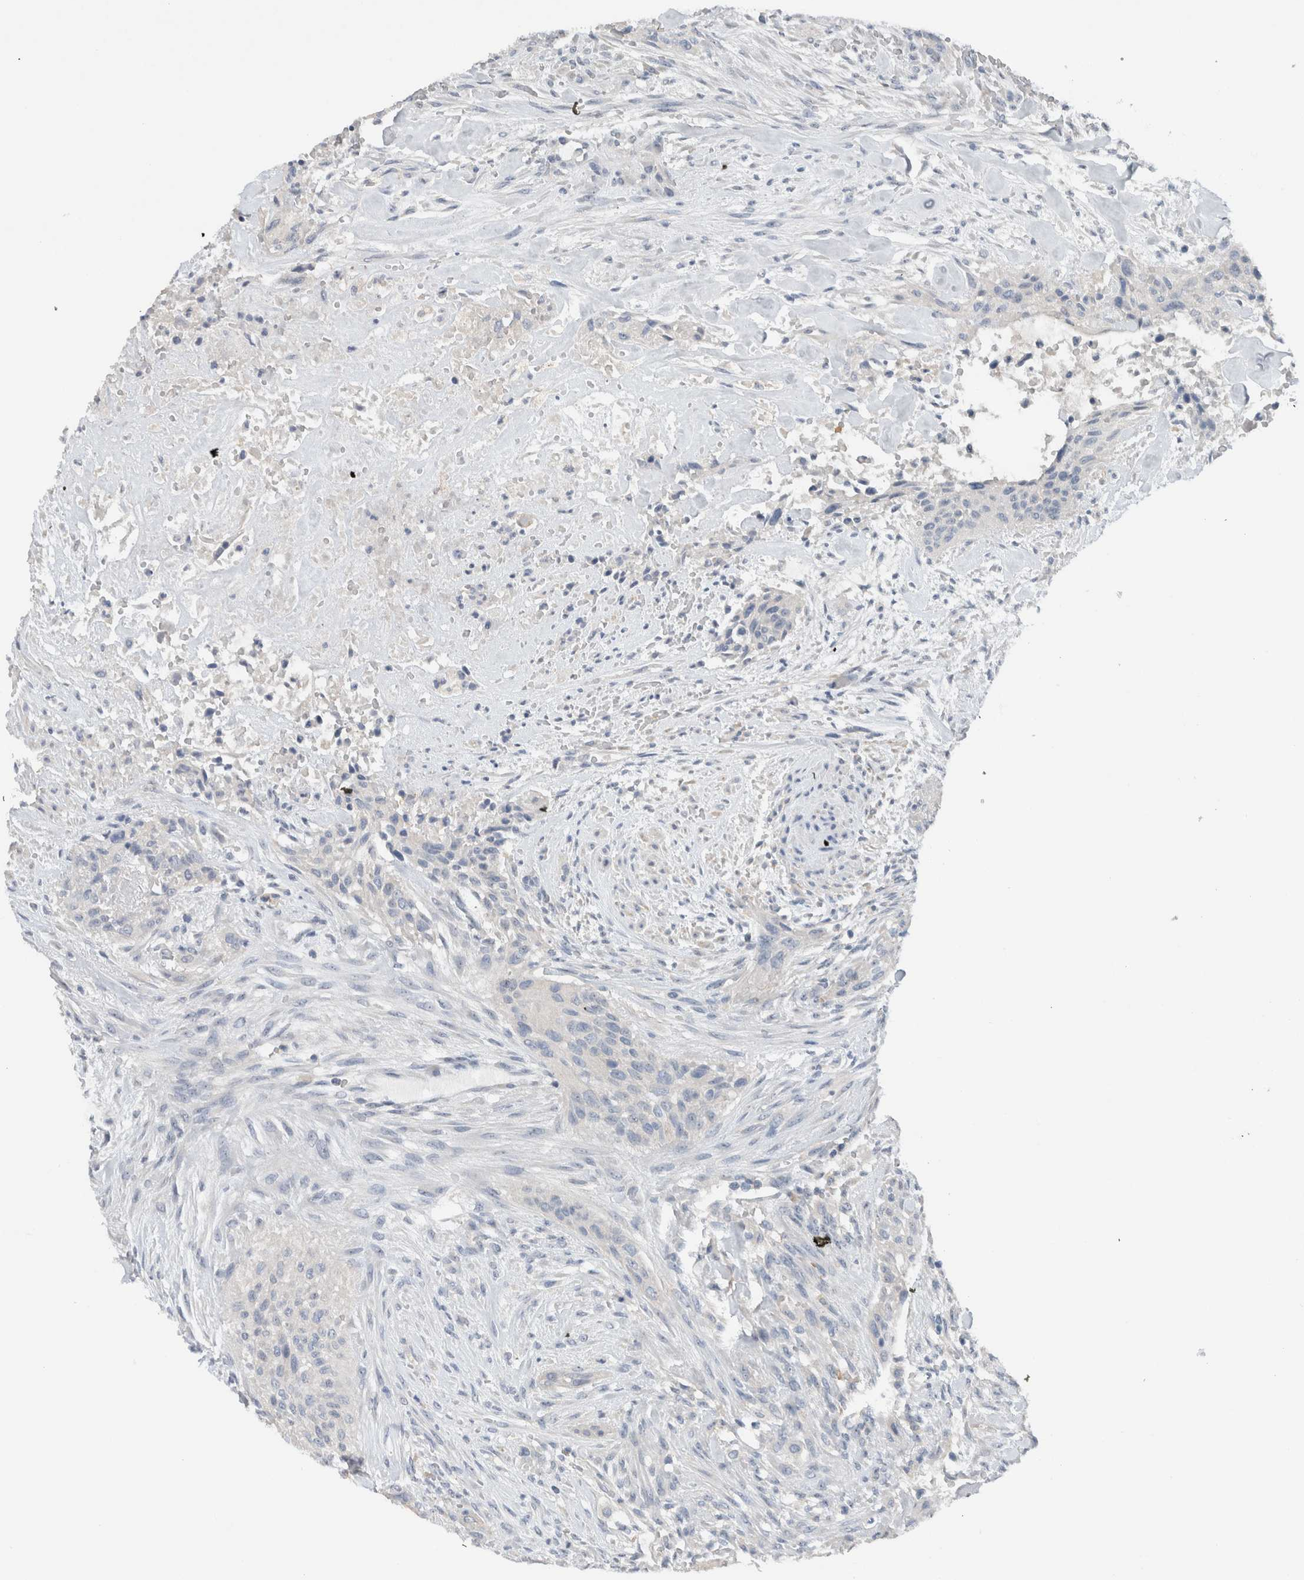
{"staining": {"intensity": "negative", "quantity": "none", "location": "none"}, "tissue": "urothelial cancer", "cell_type": "Tumor cells", "image_type": "cancer", "snomed": [{"axis": "morphology", "description": "Urothelial carcinoma, High grade"}, {"axis": "topography", "description": "Urinary bladder"}], "caption": "The micrograph displays no significant staining in tumor cells of urothelial carcinoma (high-grade). (DAB (3,3'-diaminobenzidine) immunohistochemistry (IHC) with hematoxylin counter stain).", "gene": "DUOX1", "patient": {"sex": "male", "age": 35}}